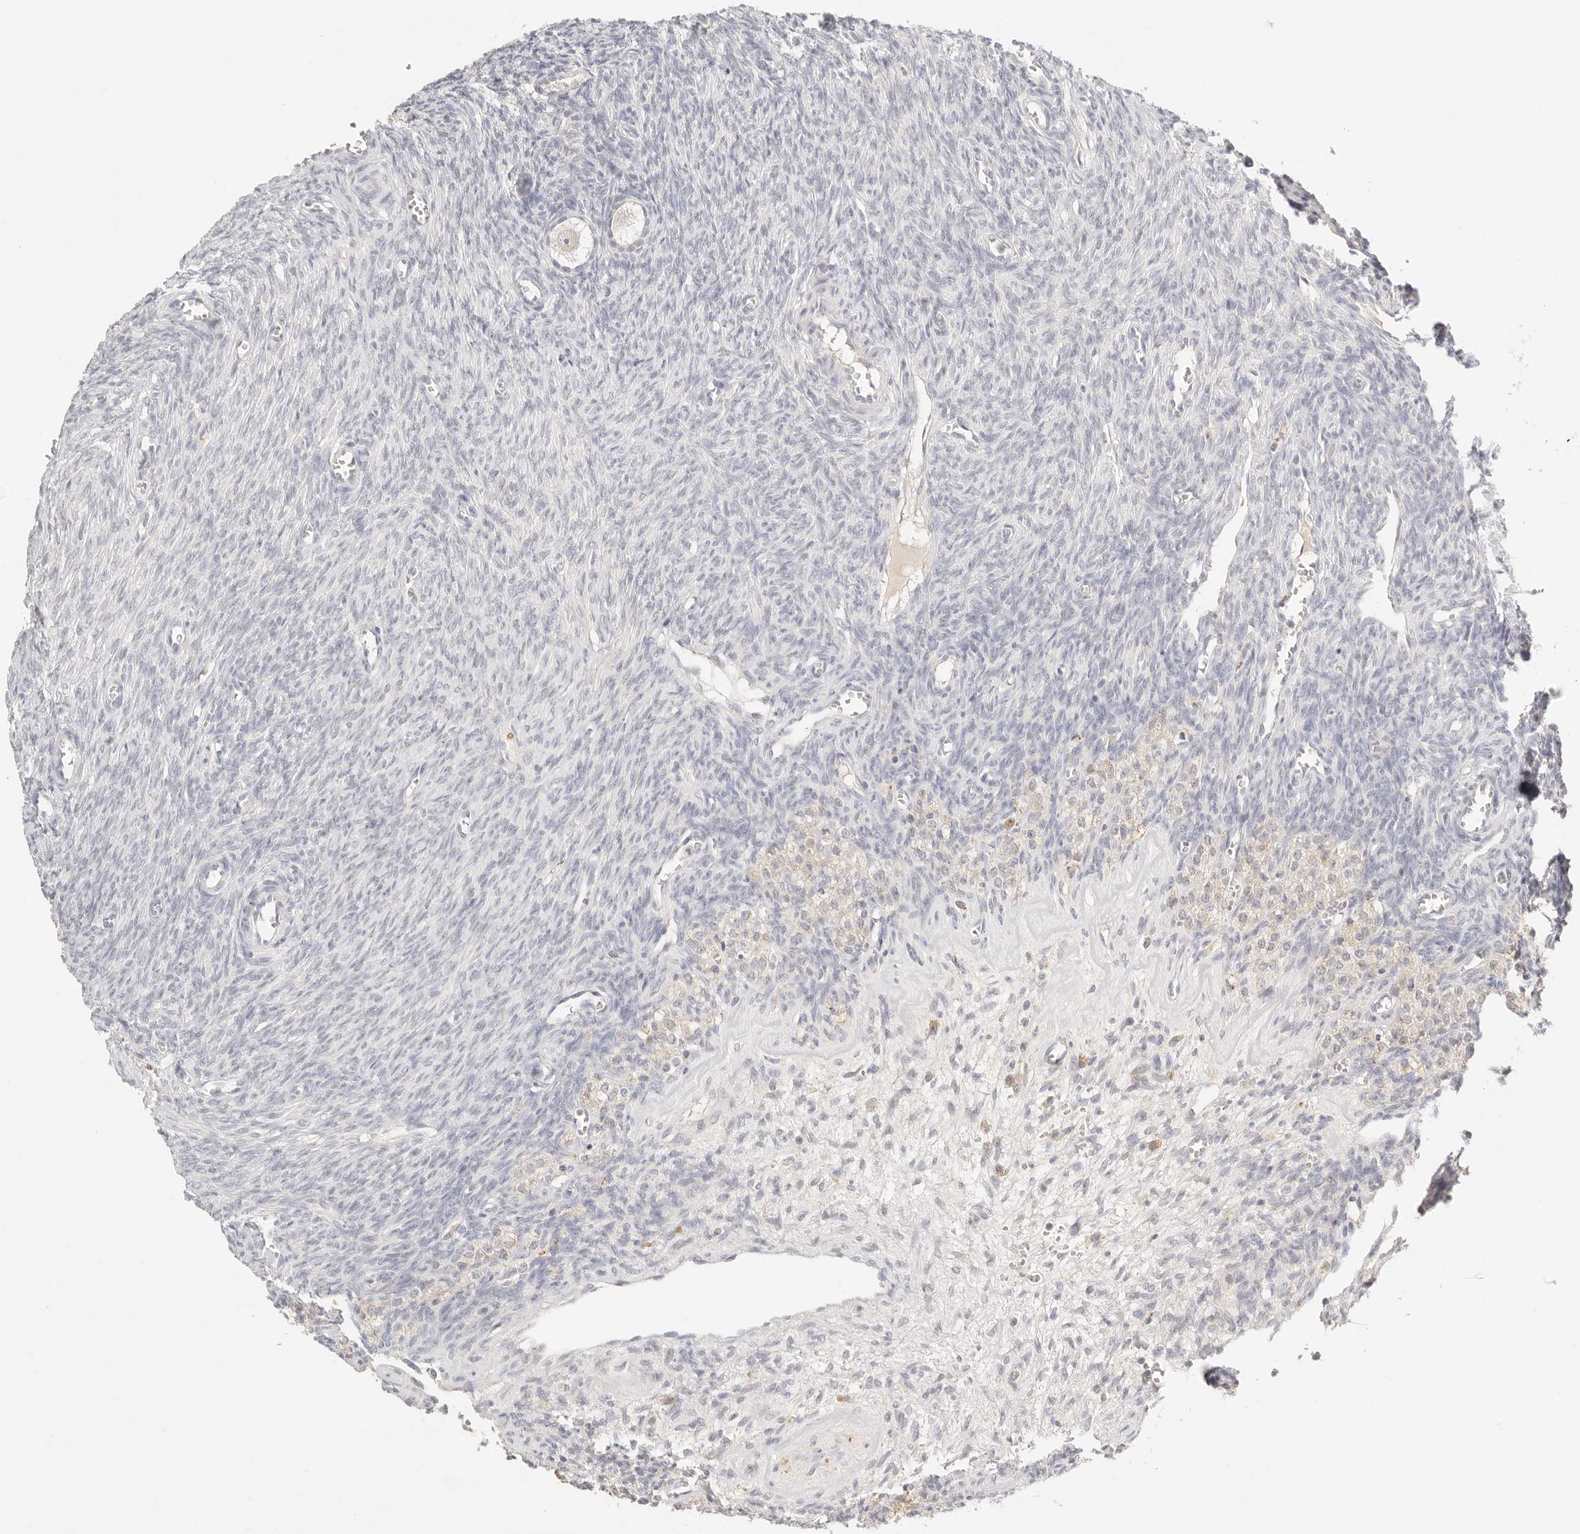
{"staining": {"intensity": "negative", "quantity": "none", "location": "none"}, "tissue": "ovary", "cell_type": "Follicle cells", "image_type": "normal", "snomed": [{"axis": "morphology", "description": "Normal tissue, NOS"}, {"axis": "topography", "description": "Ovary"}], "caption": "There is no significant expression in follicle cells of ovary. (DAB IHC visualized using brightfield microscopy, high magnification).", "gene": "CEP120", "patient": {"sex": "female", "age": 27}}